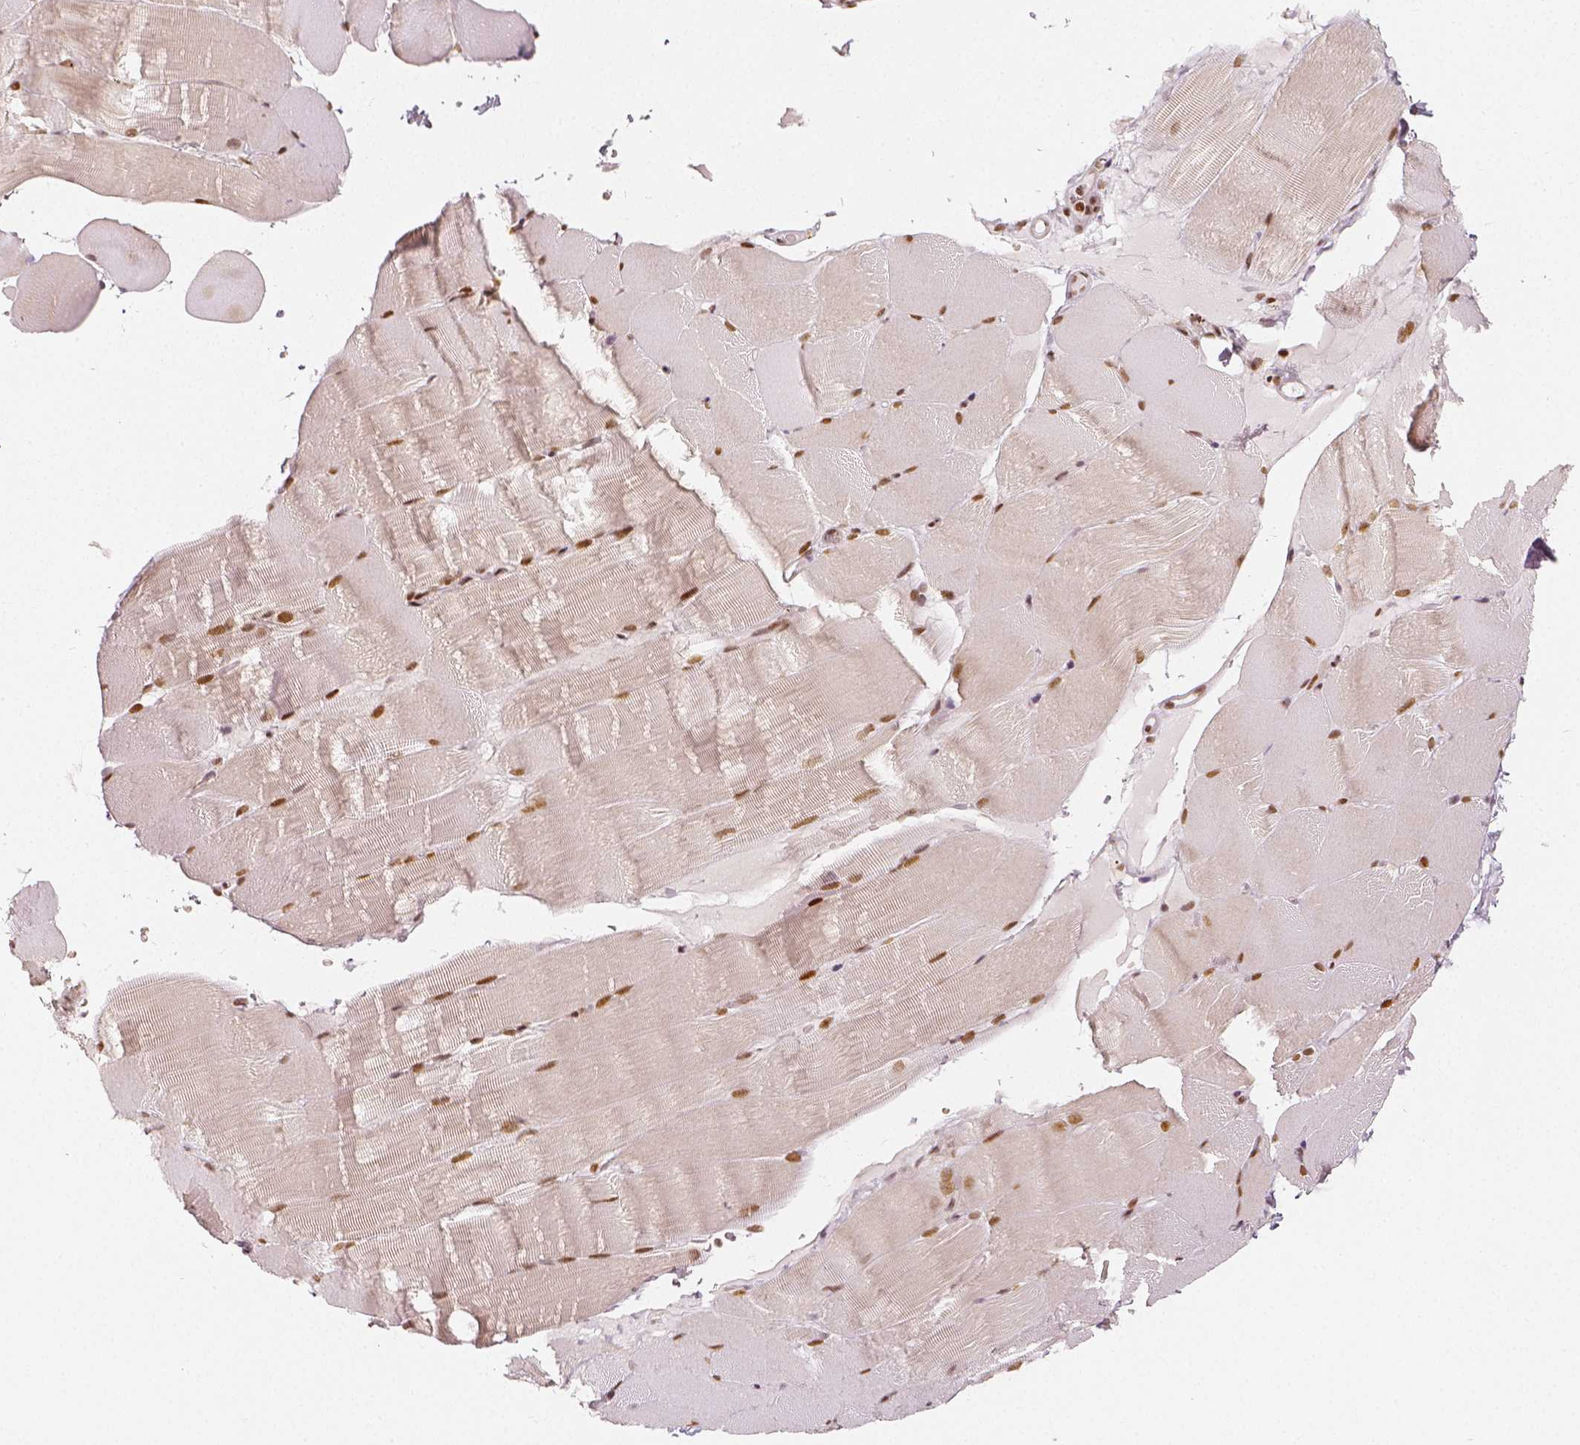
{"staining": {"intensity": "strong", "quantity": ">75%", "location": "nuclear"}, "tissue": "skeletal muscle", "cell_type": "Myocytes", "image_type": "normal", "snomed": [{"axis": "morphology", "description": "Normal tissue, NOS"}, {"axis": "topography", "description": "Skeletal muscle"}], "caption": "Human skeletal muscle stained for a protein (brown) reveals strong nuclear positive expression in about >75% of myocytes.", "gene": "KDM5B", "patient": {"sex": "female", "age": 37}}